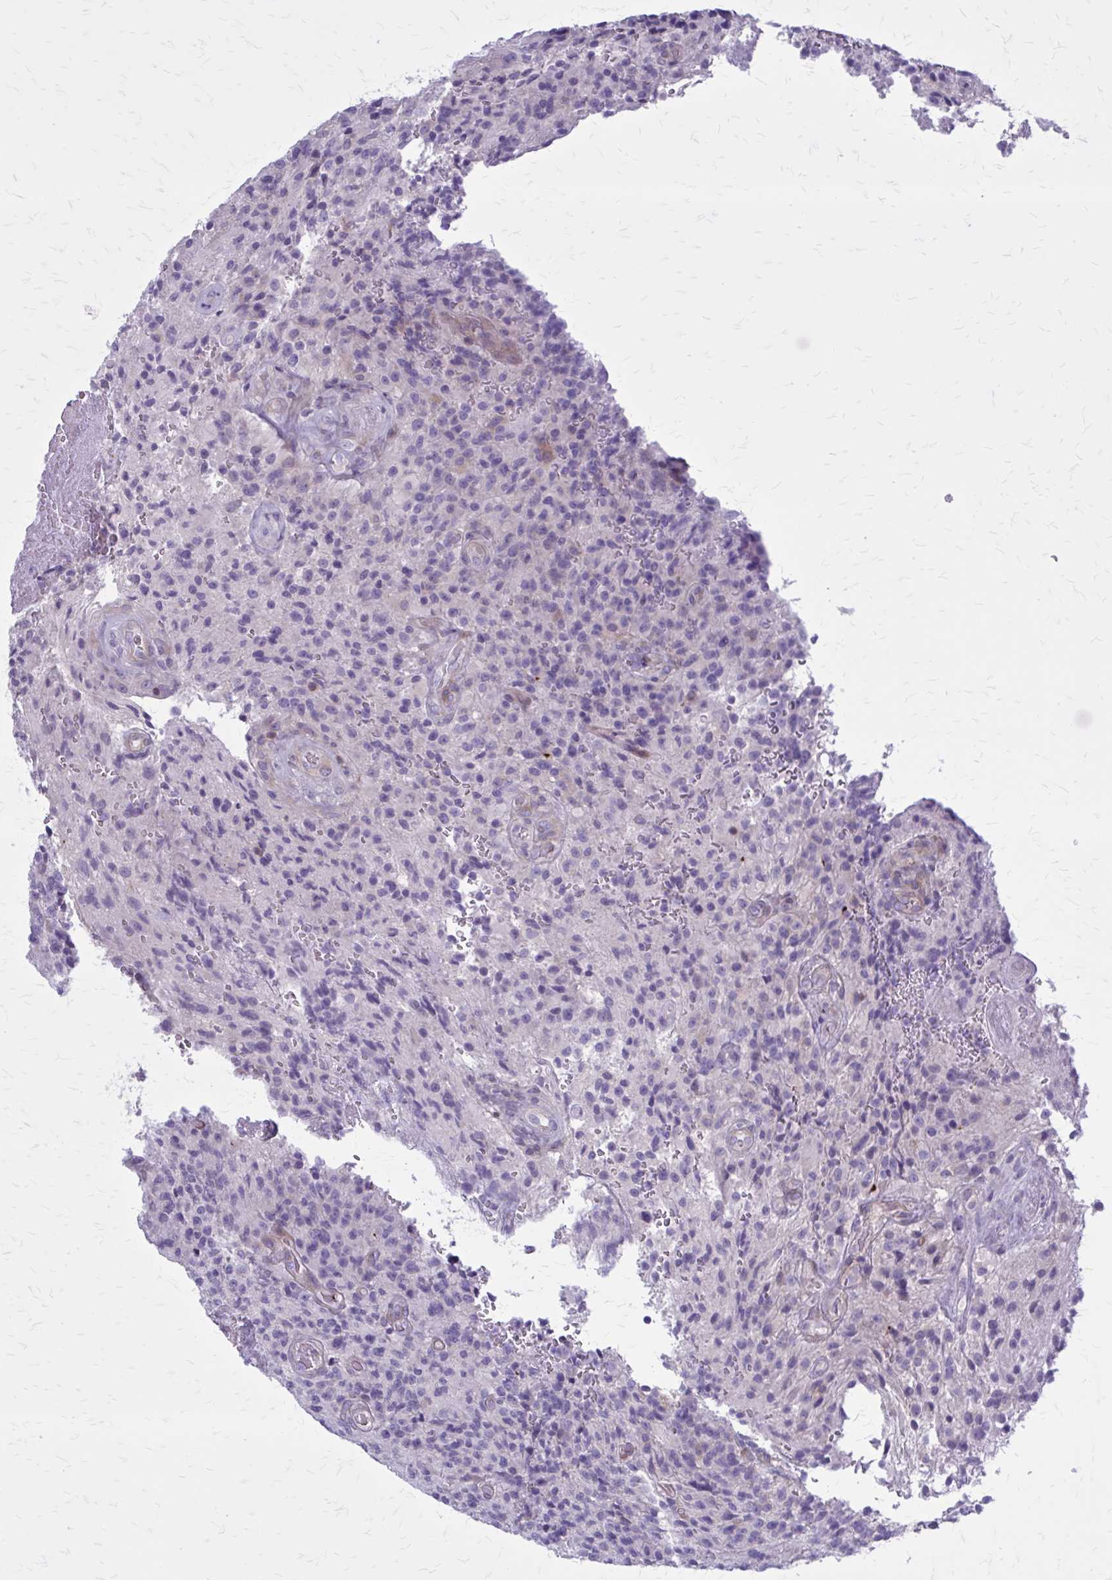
{"staining": {"intensity": "negative", "quantity": "none", "location": "none"}, "tissue": "glioma", "cell_type": "Tumor cells", "image_type": "cancer", "snomed": [{"axis": "morphology", "description": "Normal tissue, NOS"}, {"axis": "morphology", "description": "Glioma, malignant, High grade"}, {"axis": "topography", "description": "Cerebral cortex"}], "caption": "Protein analysis of high-grade glioma (malignant) exhibits no significant staining in tumor cells. (Brightfield microscopy of DAB immunohistochemistry at high magnification).", "gene": "PITPNM1", "patient": {"sex": "male", "age": 56}}